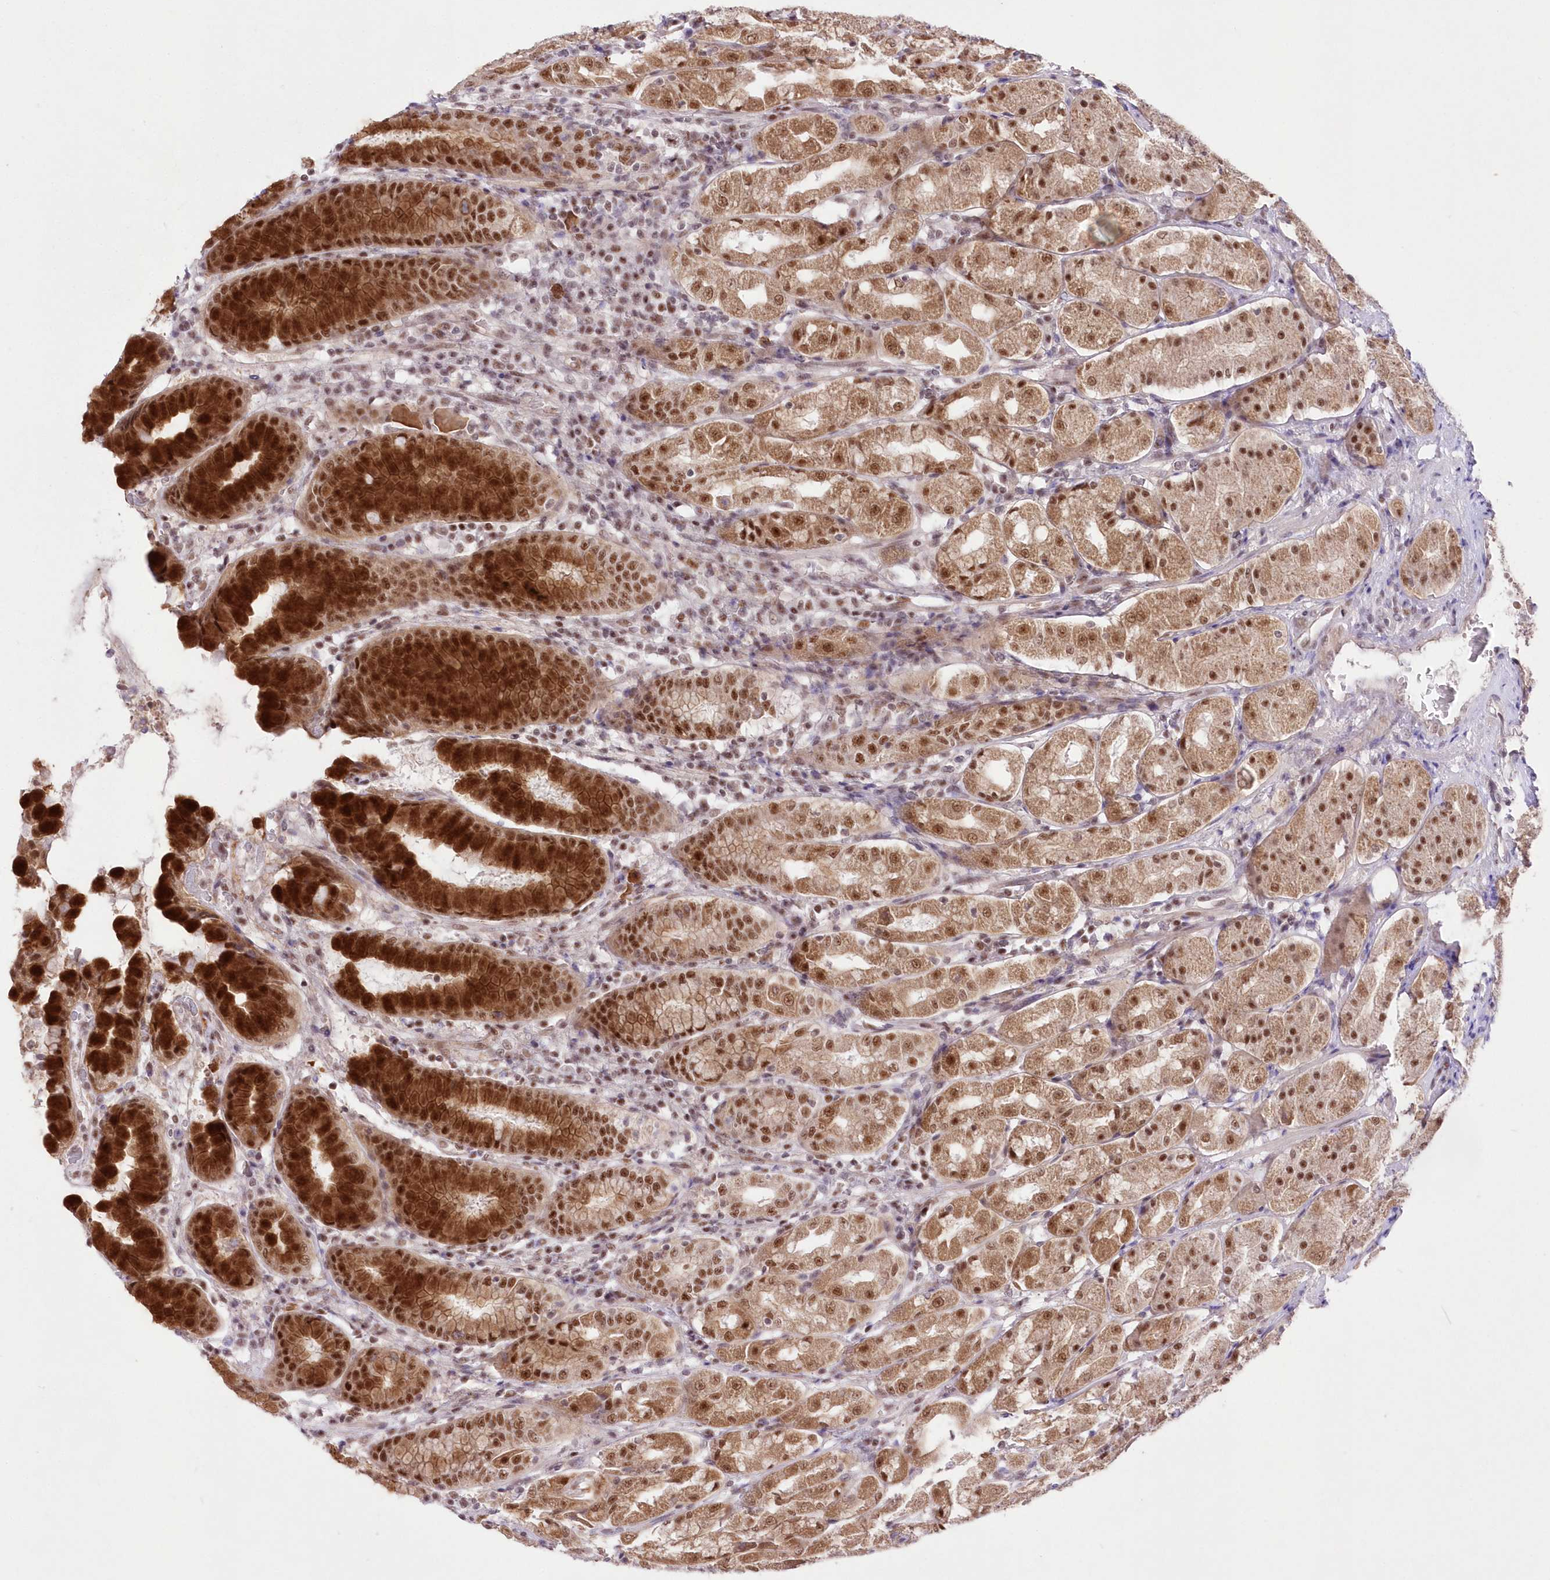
{"staining": {"intensity": "strong", "quantity": ">75%", "location": "cytoplasmic/membranous,nuclear"}, "tissue": "stomach", "cell_type": "Glandular cells", "image_type": "normal", "snomed": [{"axis": "morphology", "description": "Normal tissue, NOS"}, {"axis": "topography", "description": "Stomach"}, {"axis": "topography", "description": "Stomach, lower"}], "caption": "A micrograph of human stomach stained for a protein displays strong cytoplasmic/membranous,nuclear brown staining in glandular cells. (Brightfield microscopy of DAB IHC at high magnification).", "gene": "NSUN2", "patient": {"sex": "female", "age": 56}}